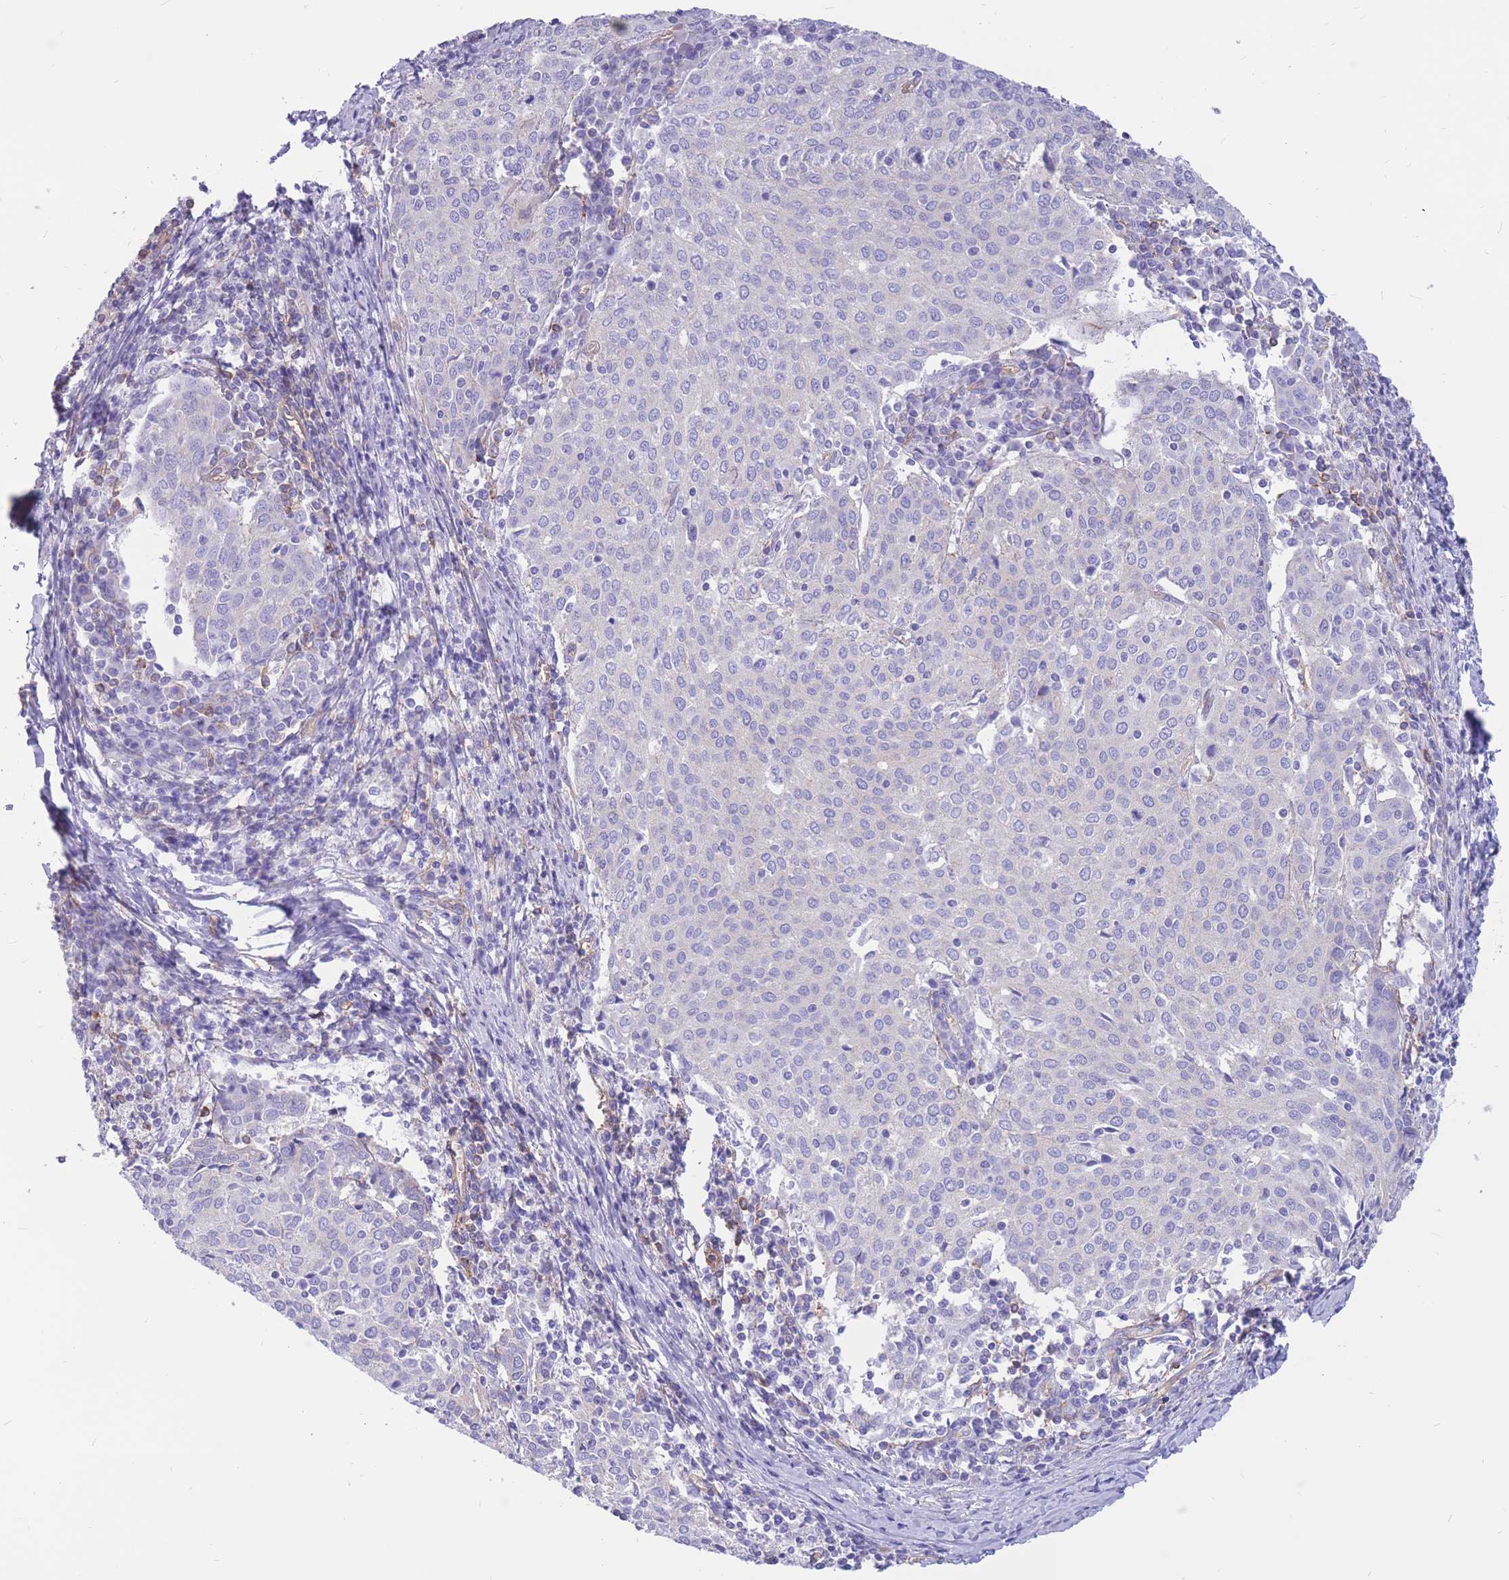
{"staining": {"intensity": "negative", "quantity": "none", "location": "none"}, "tissue": "cervical cancer", "cell_type": "Tumor cells", "image_type": "cancer", "snomed": [{"axis": "morphology", "description": "Squamous cell carcinoma, NOS"}, {"axis": "topography", "description": "Cervix"}], "caption": "Human cervical squamous cell carcinoma stained for a protein using IHC displays no expression in tumor cells.", "gene": "ADD2", "patient": {"sex": "female", "age": 46}}